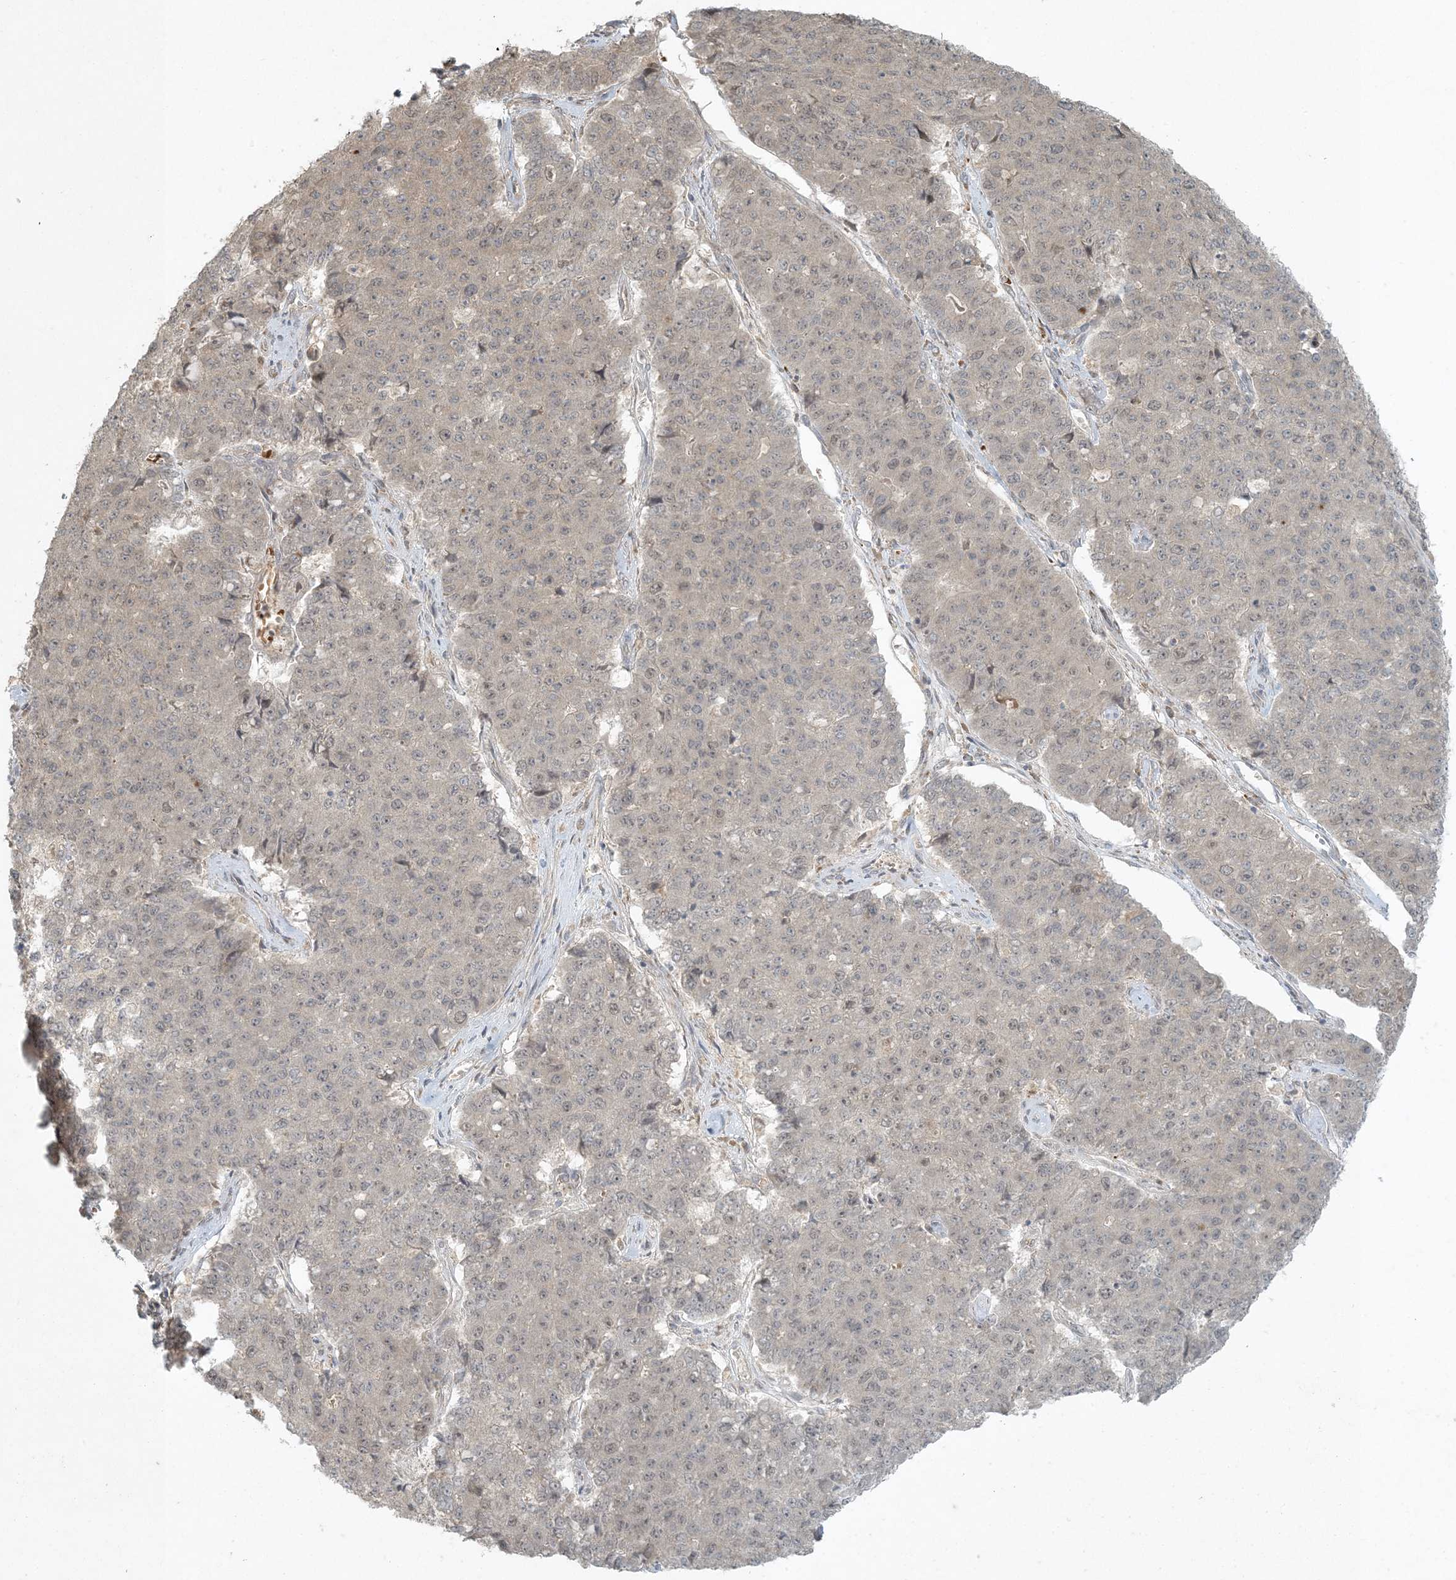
{"staining": {"intensity": "negative", "quantity": "none", "location": "none"}, "tissue": "pancreatic cancer", "cell_type": "Tumor cells", "image_type": "cancer", "snomed": [{"axis": "morphology", "description": "Adenocarcinoma, NOS"}, {"axis": "topography", "description": "Pancreas"}], "caption": "DAB (3,3'-diaminobenzidine) immunohistochemical staining of adenocarcinoma (pancreatic) exhibits no significant expression in tumor cells.", "gene": "CTDNEP1", "patient": {"sex": "male", "age": 50}}